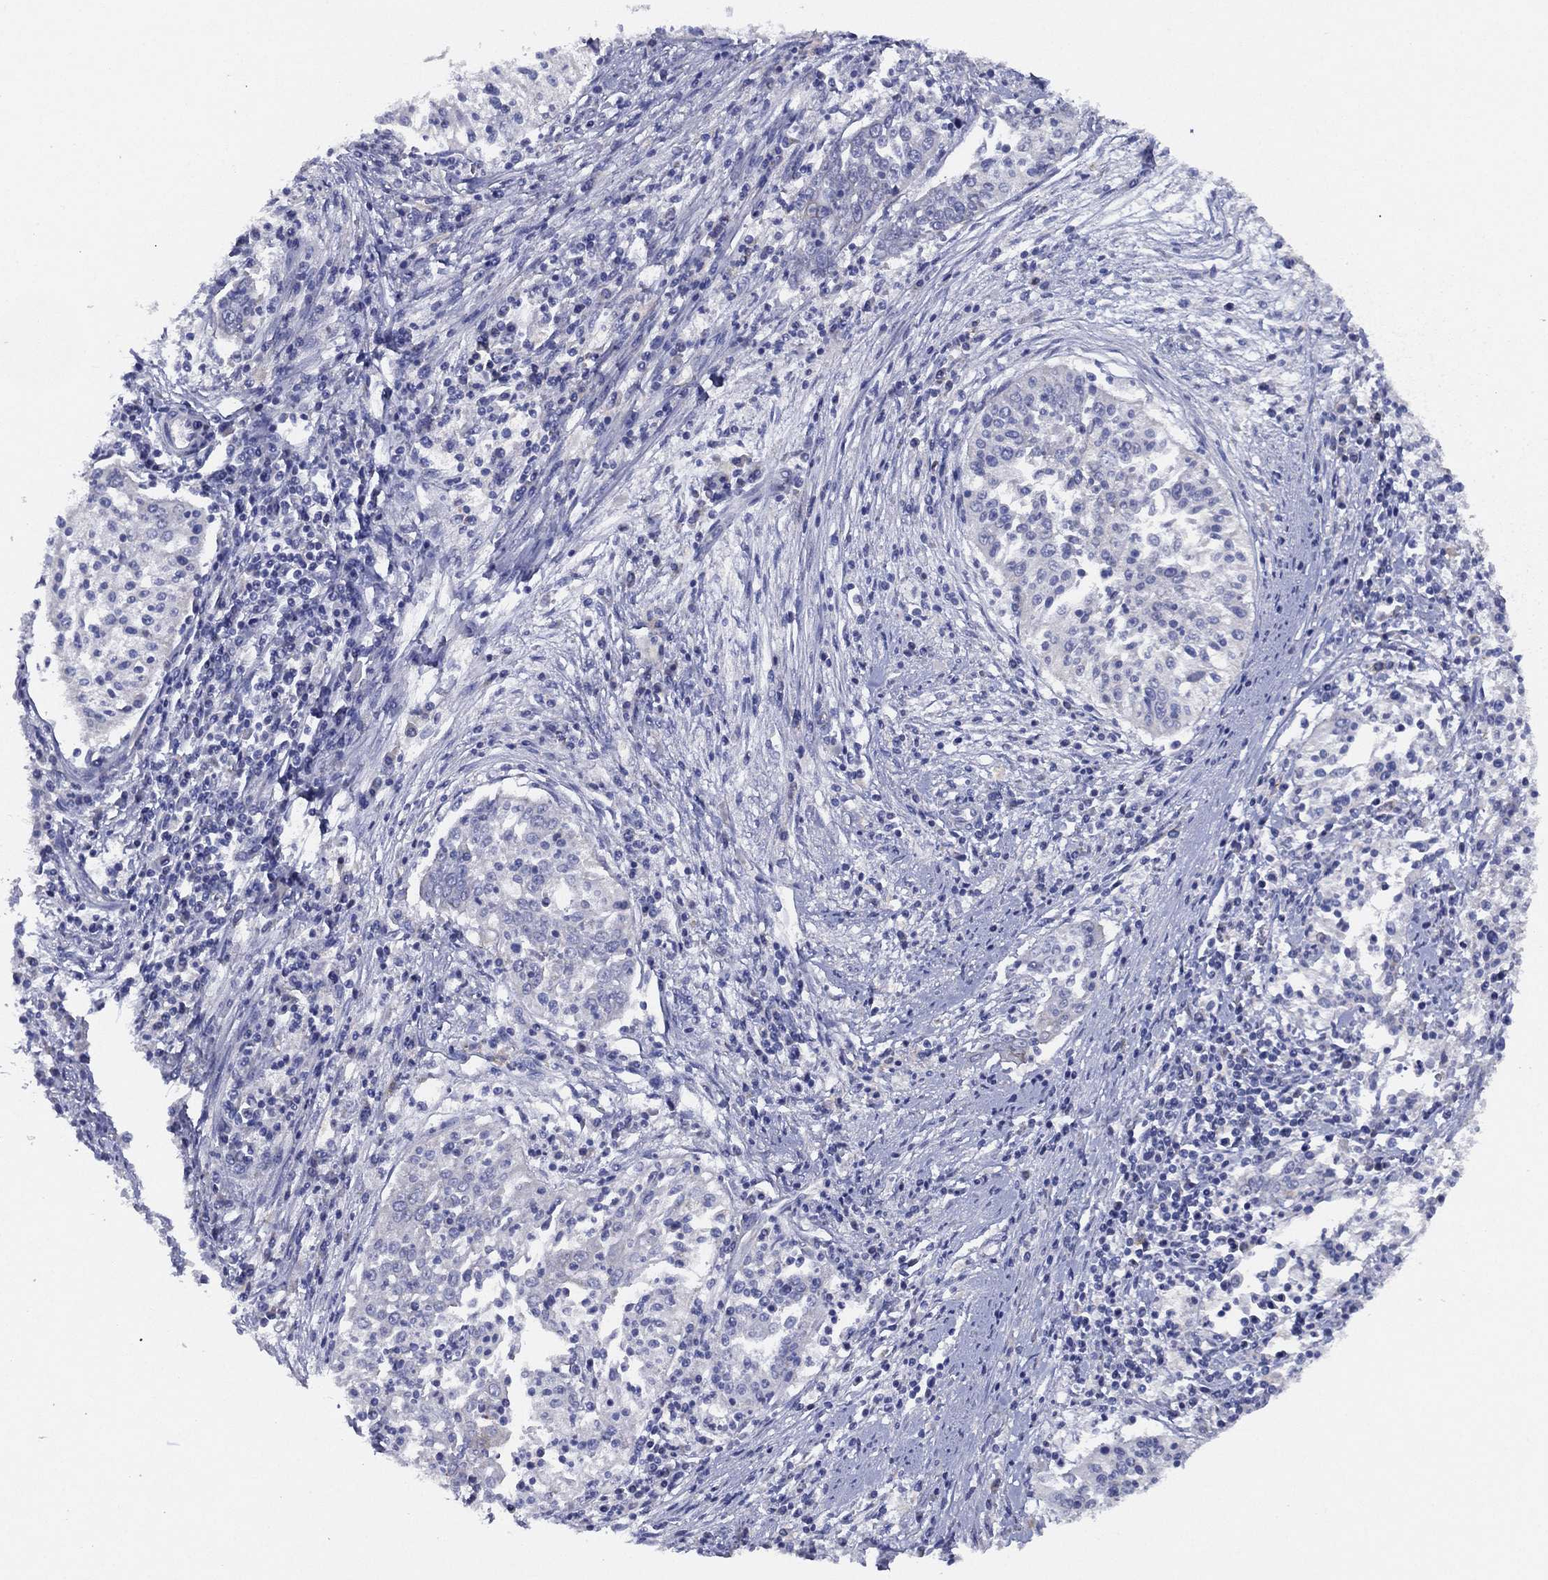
{"staining": {"intensity": "negative", "quantity": "none", "location": "none"}, "tissue": "cervical cancer", "cell_type": "Tumor cells", "image_type": "cancer", "snomed": [{"axis": "morphology", "description": "Squamous cell carcinoma, NOS"}, {"axis": "topography", "description": "Cervix"}], "caption": "Protein analysis of cervical cancer reveals no significant positivity in tumor cells. (Stains: DAB immunohistochemistry (IHC) with hematoxylin counter stain, Microscopy: brightfield microscopy at high magnification).", "gene": "ZNF223", "patient": {"sex": "female", "age": 41}}